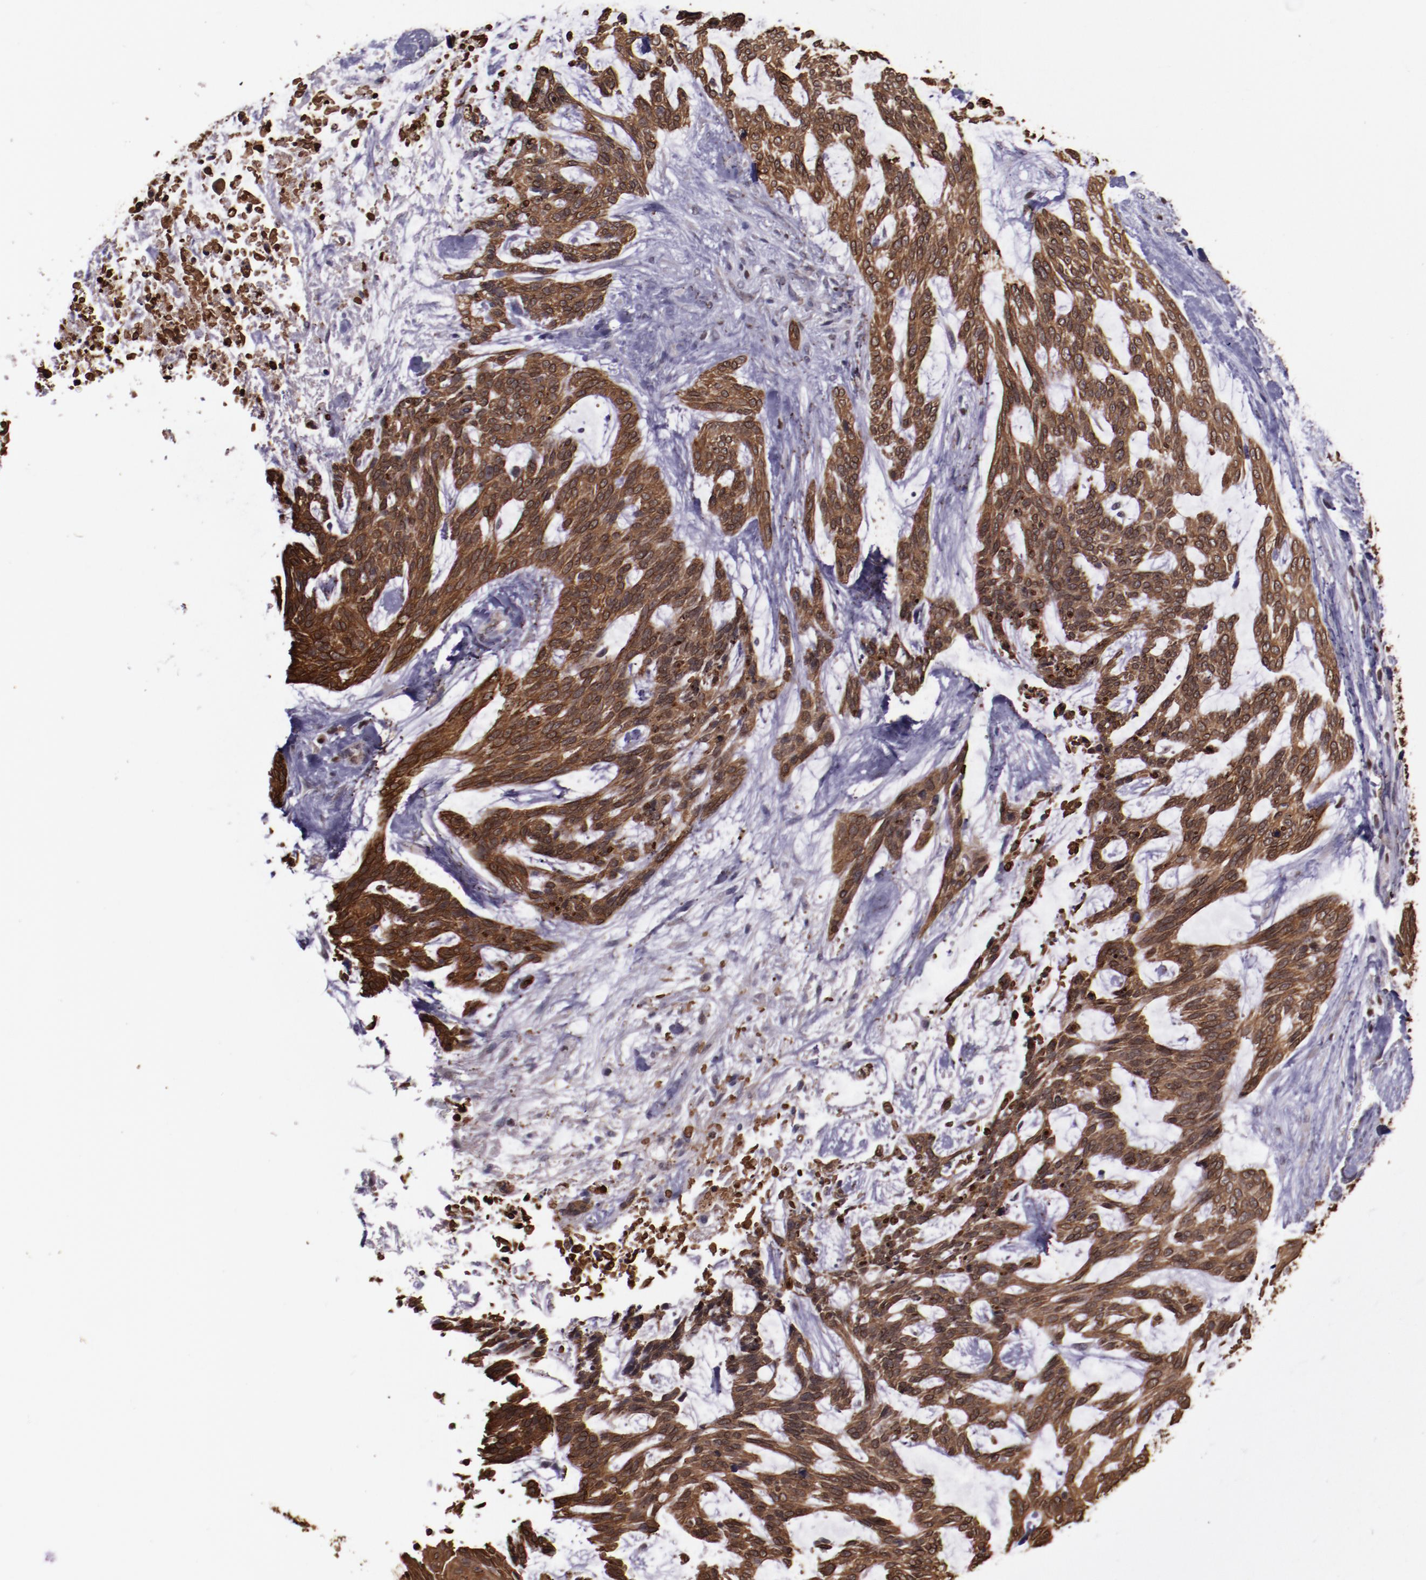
{"staining": {"intensity": "strong", "quantity": ">75%", "location": "cytoplasmic/membranous"}, "tissue": "skin cancer", "cell_type": "Tumor cells", "image_type": "cancer", "snomed": [{"axis": "morphology", "description": "Normal tissue, NOS"}, {"axis": "morphology", "description": "Basal cell carcinoma"}, {"axis": "topography", "description": "Skin"}], "caption": "Skin cancer stained with DAB IHC demonstrates high levels of strong cytoplasmic/membranous staining in about >75% of tumor cells.", "gene": "ELF1", "patient": {"sex": "female", "age": 71}}